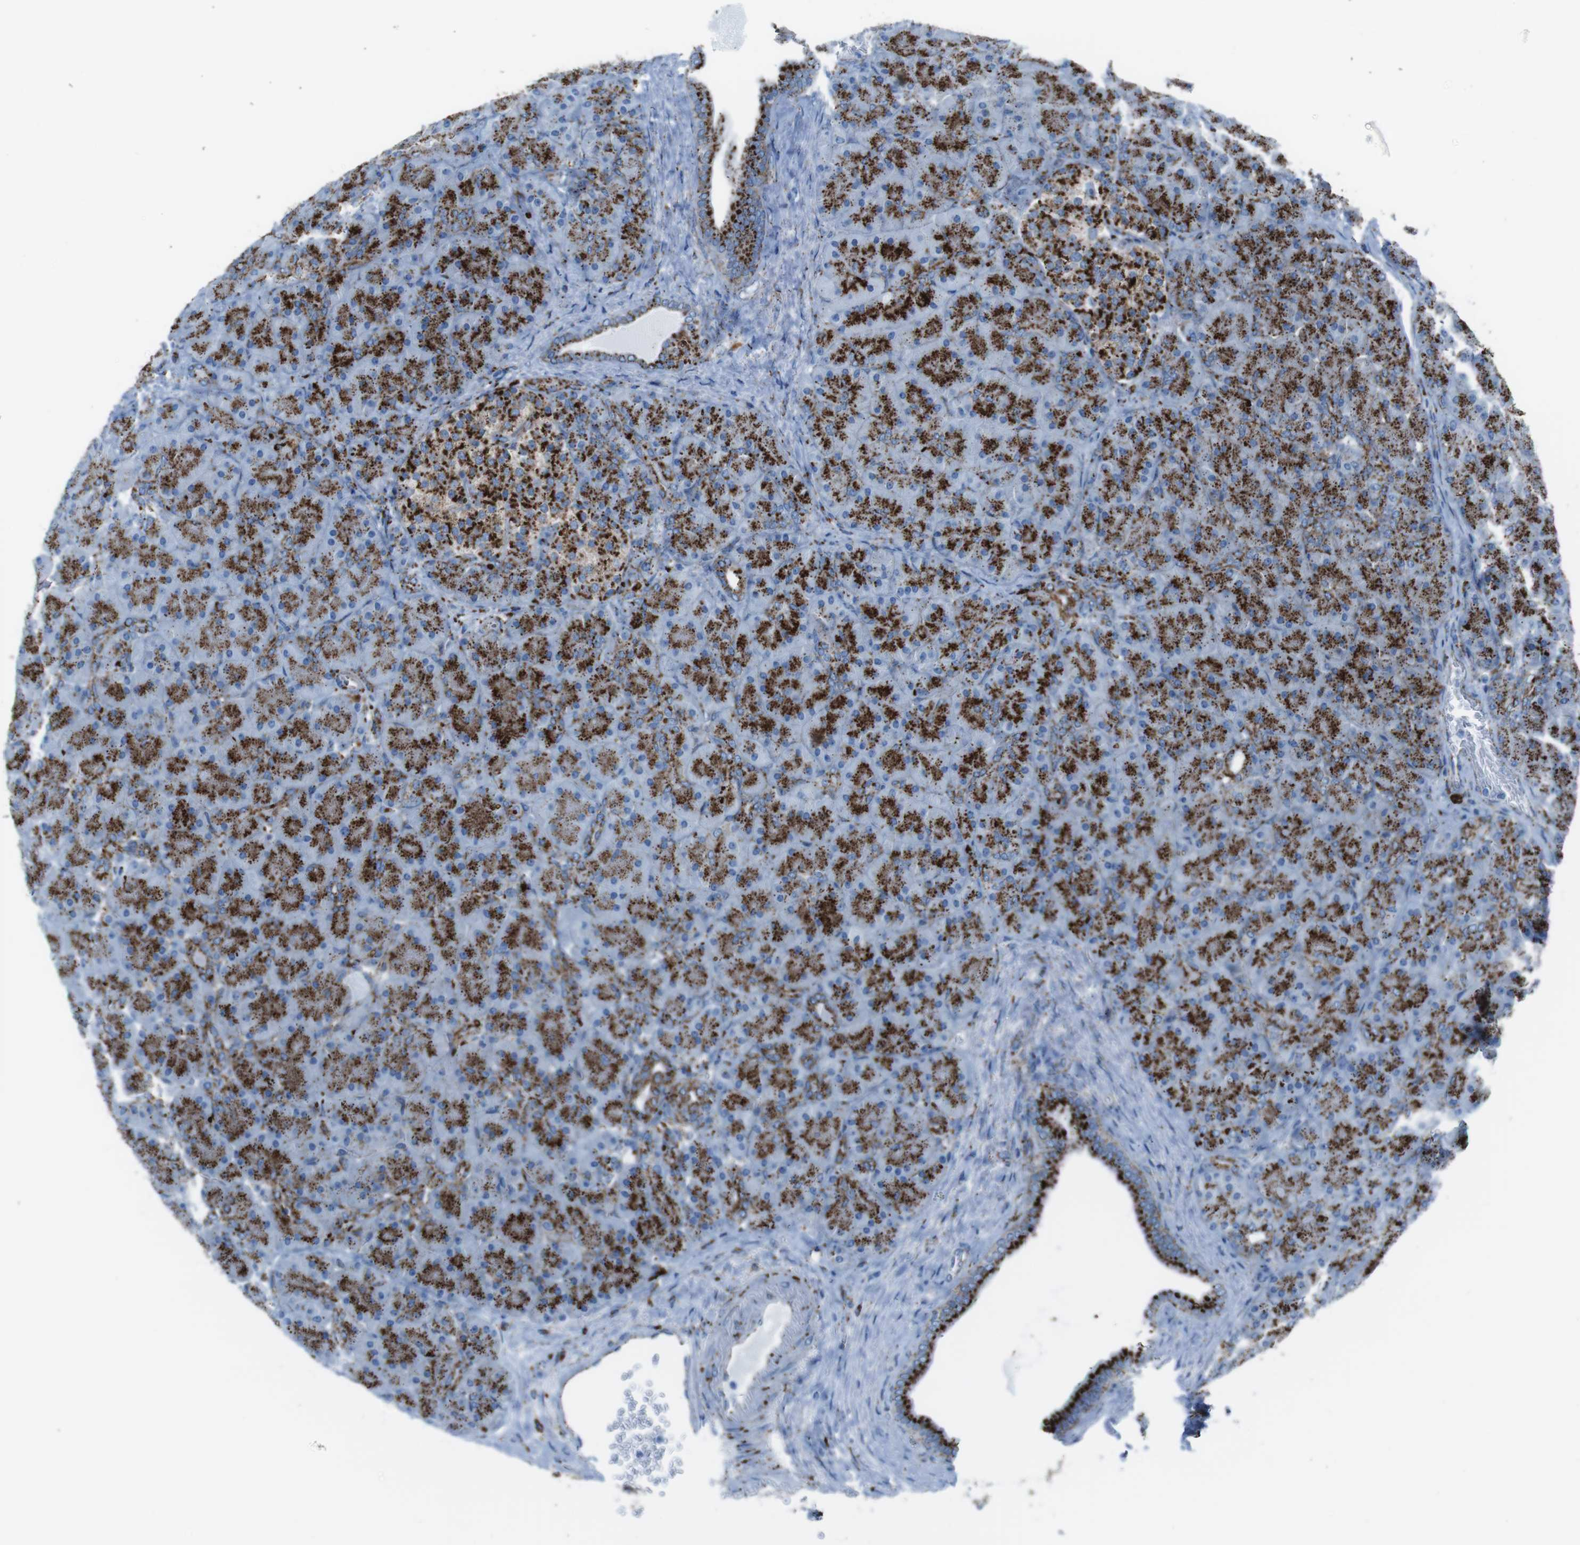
{"staining": {"intensity": "strong", "quantity": ">75%", "location": "cytoplasmic/membranous"}, "tissue": "pancreas", "cell_type": "Exocrine glandular cells", "image_type": "normal", "snomed": [{"axis": "morphology", "description": "Normal tissue, NOS"}, {"axis": "topography", "description": "Pancreas"}], "caption": "Strong cytoplasmic/membranous positivity is identified in about >75% of exocrine glandular cells in unremarkable pancreas.", "gene": "SCARB2", "patient": {"sex": "male", "age": 66}}